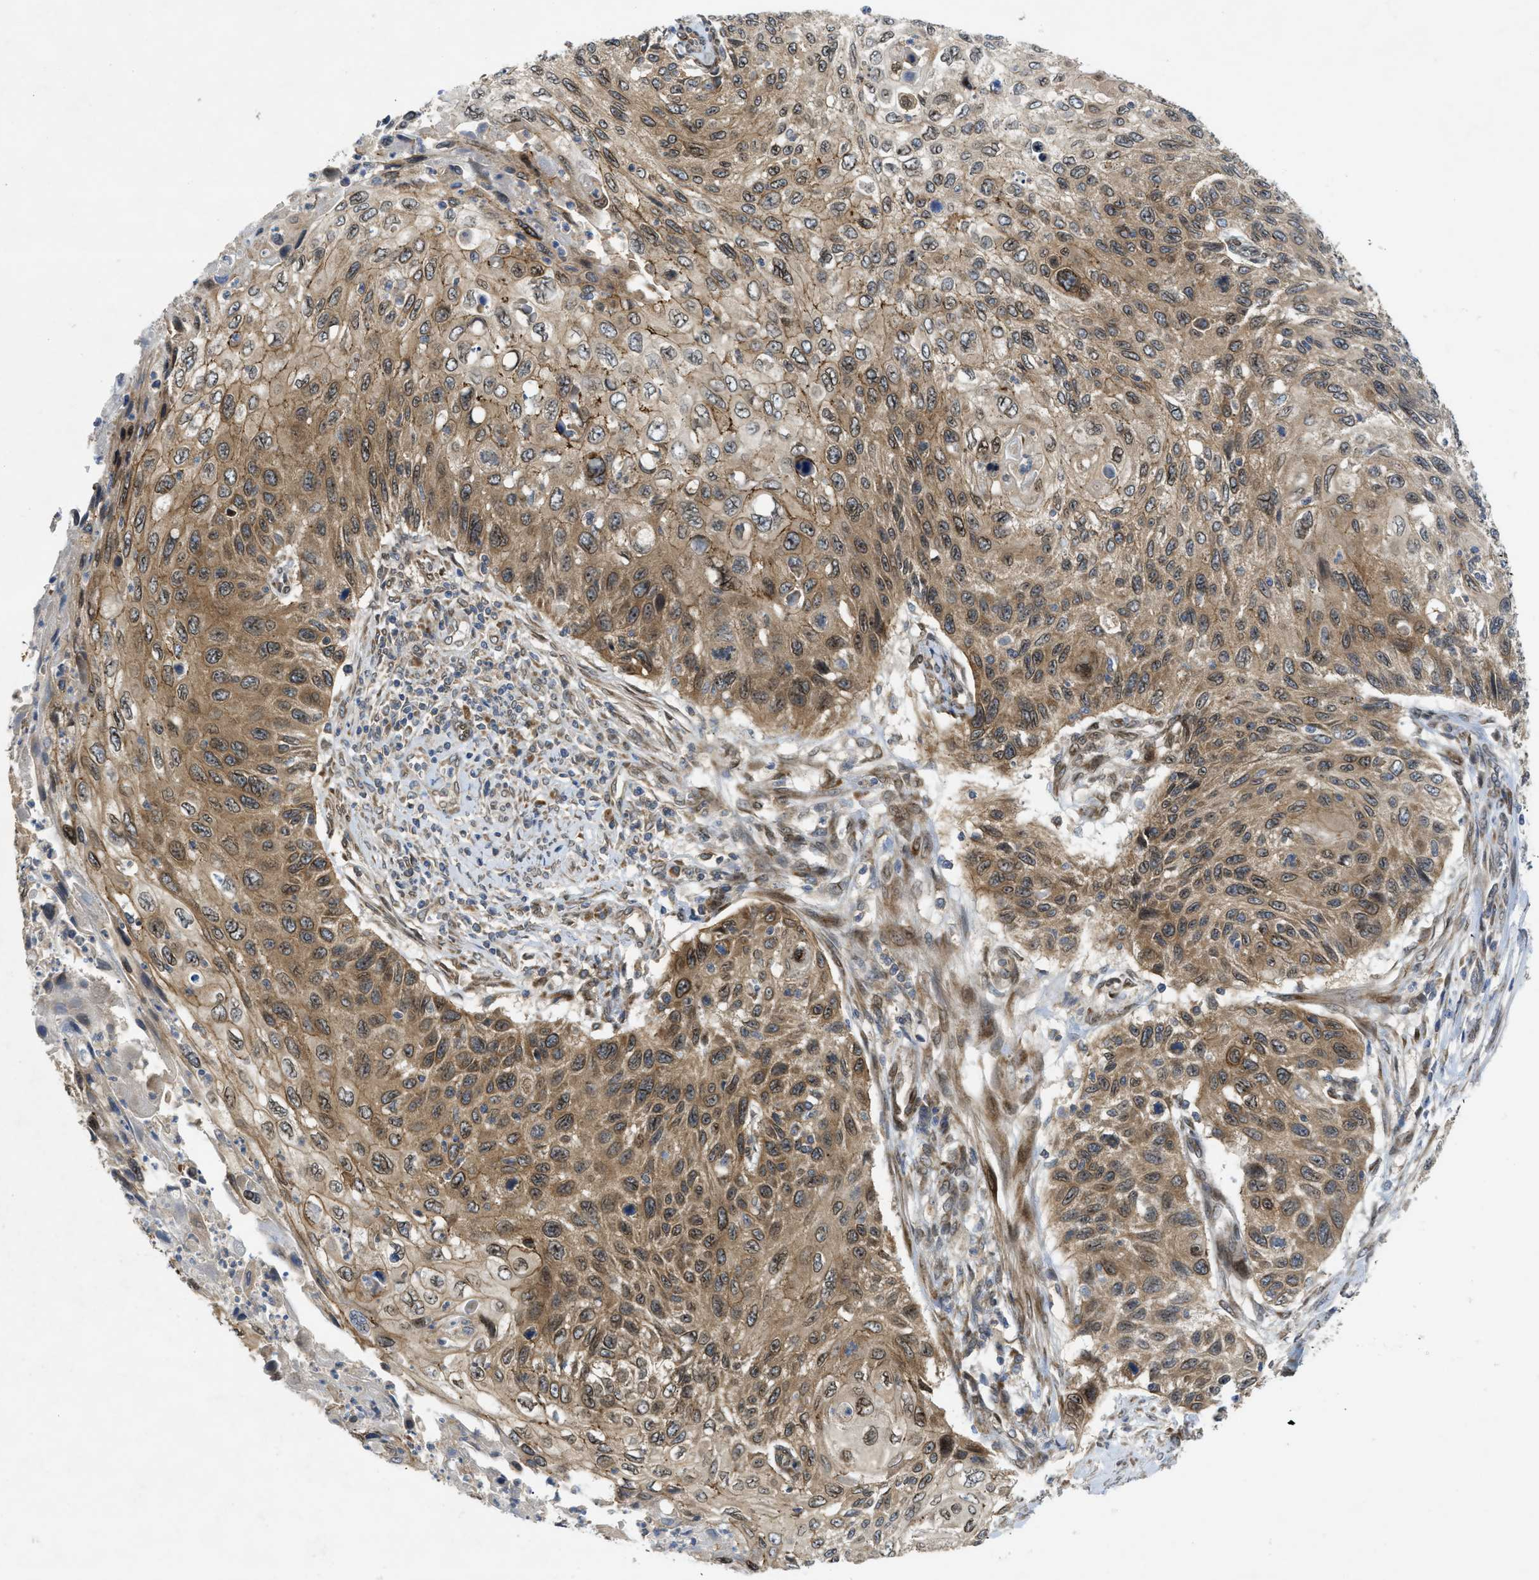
{"staining": {"intensity": "moderate", "quantity": ">75%", "location": "cytoplasmic/membranous,nuclear"}, "tissue": "cervical cancer", "cell_type": "Tumor cells", "image_type": "cancer", "snomed": [{"axis": "morphology", "description": "Squamous cell carcinoma, NOS"}, {"axis": "topography", "description": "Cervix"}], "caption": "Tumor cells show medium levels of moderate cytoplasmic/membranous and nuclear expression in about >75% of cells in human squamous cell carcinoma (cervical). The protein of interest is shown in brown color, while the nuclei are stained blue.", "gene": "EIF2AK3", "patient": {"sex": "female", "age": 70}}